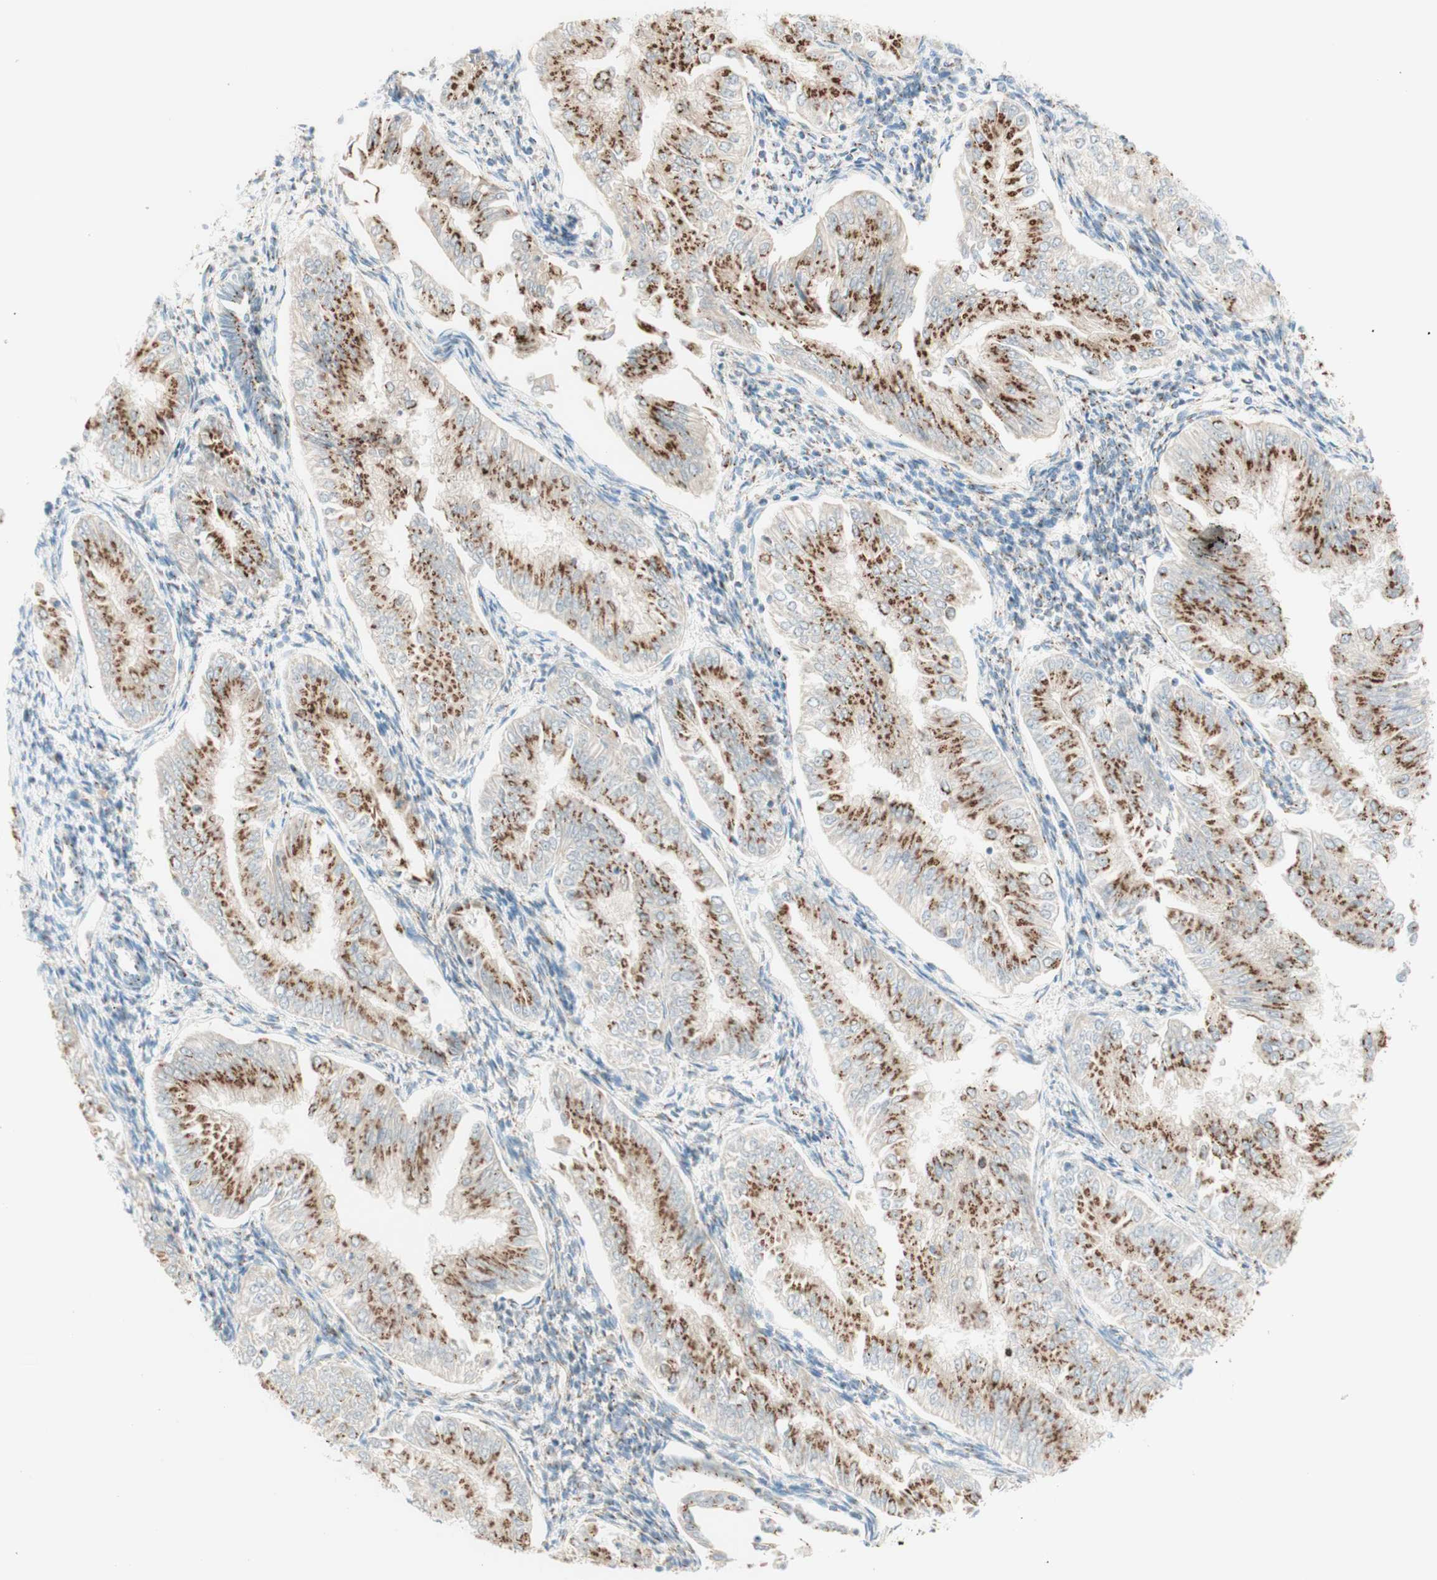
{"staining": {"intensity": "strong", "quantity": ">75%", "location": "cytoplasmic/membranous"}, "tissue": "endometrial cancer", "cell_type": "Tumor cells", "image_type": "cancer", "snomed": [{"axis": "morphology", "description": "Adenocarcinoma, NOS"}, {"axis": "topography", "description": "Endometrium"}], "caption": "Protein staining shows strong cytoplasmic/membranous positivity in approximately >75% of tumor cells in endometrial cancer (adenocarcinoma).", "gene": "GOLGB1", "patient": {"sex": "female", "age": 53}}